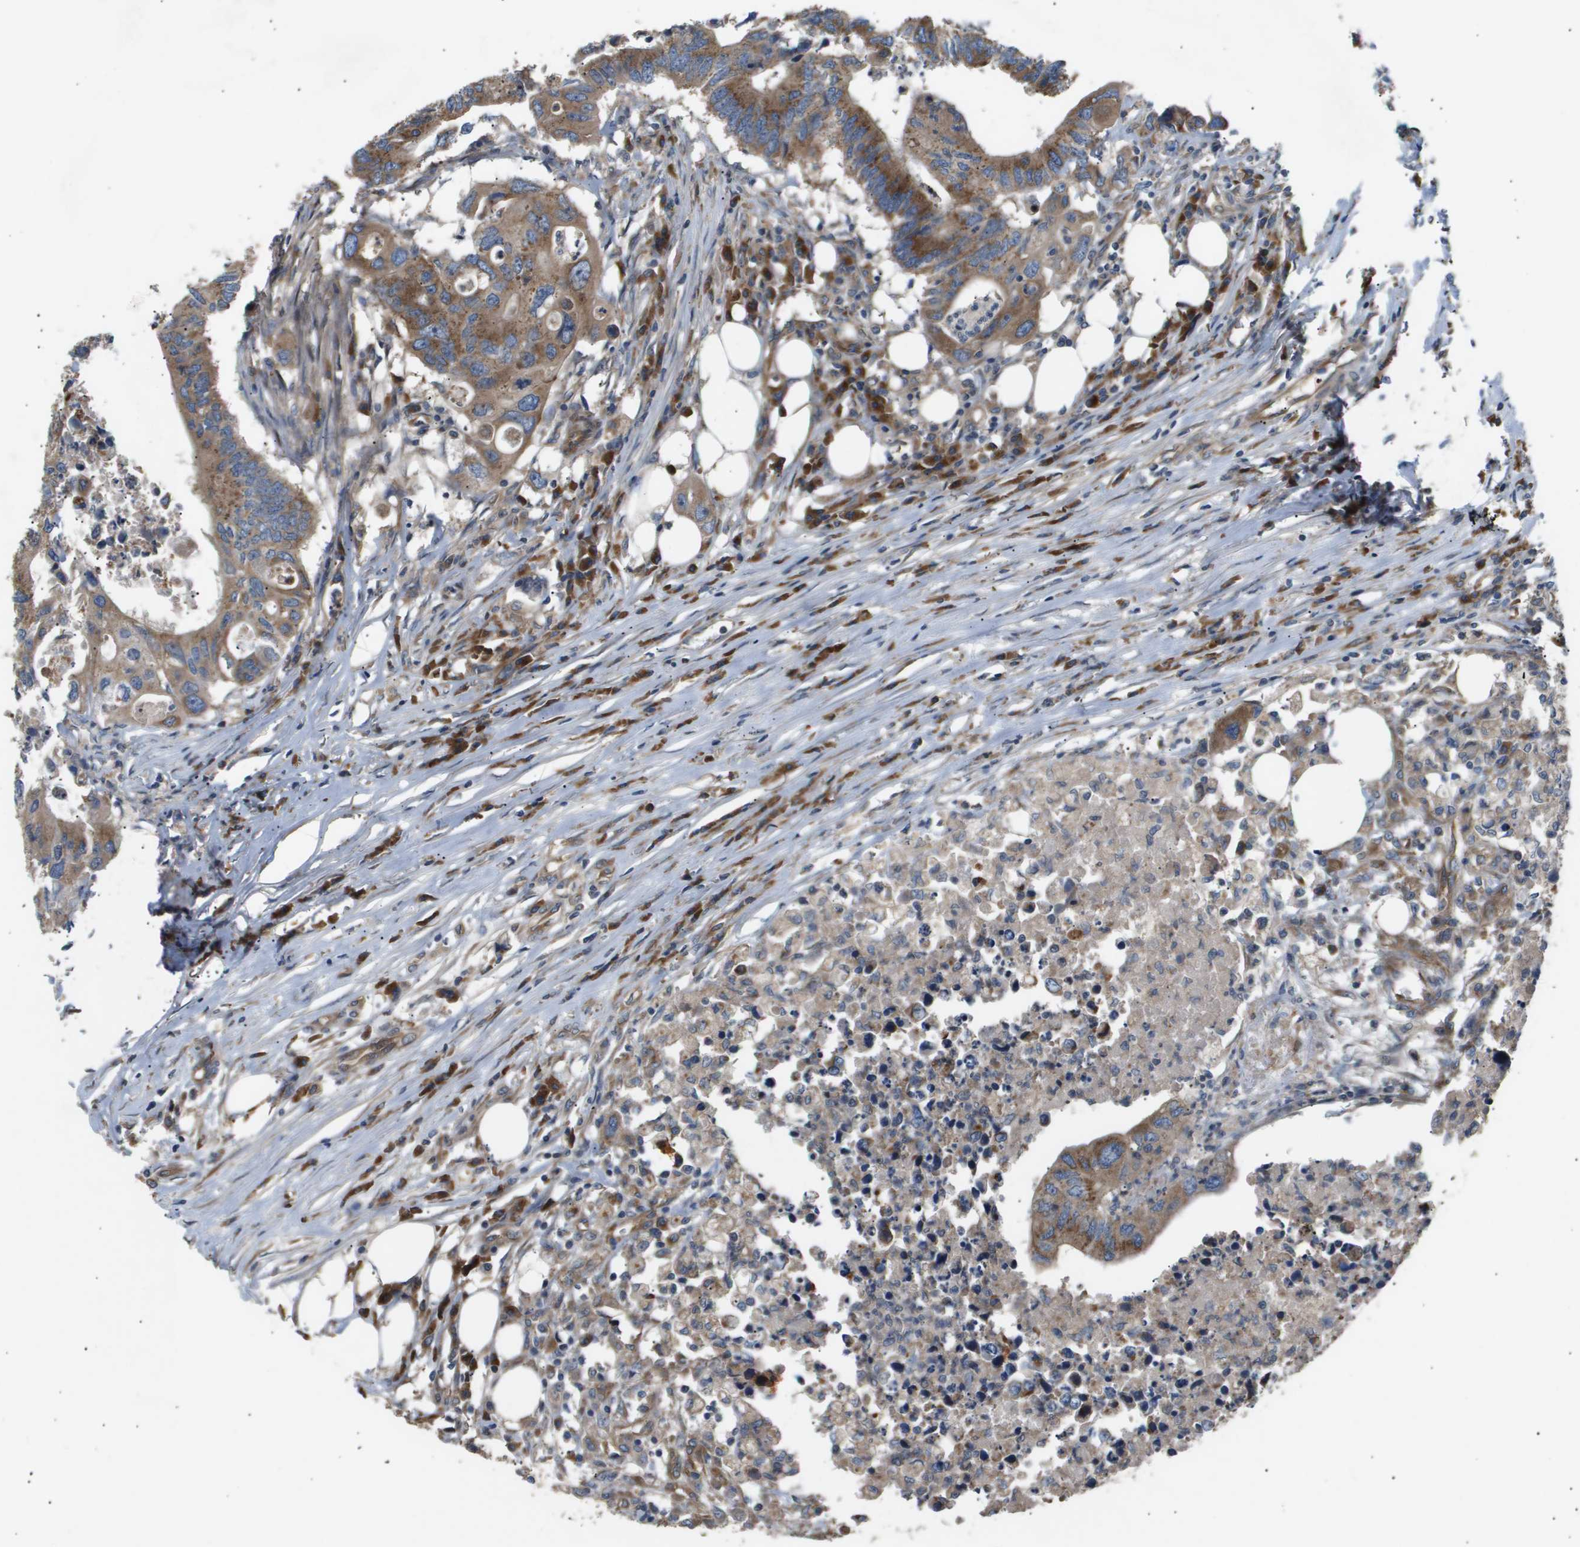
{"staining": {"intensity": "moderate", "quantity": ">75%", "location": "cytoplasmic/membranous"}, "tissue": "colorectal cancer", "cell_type": "Tumor cells", "image_type": "cancer", "snomed": [{"axis": "morphology", "description": "Adenocarcinoma, NOS"}, {"axis": "topography", "description": "Colon"}], "caption": "Colorectal cancer was stained to show a protein in brown. There is medium levels of moderate cytoplasmic/membranous staining in approximately >75% of tumor cells. (IHC, brightfield microscopy, high magnification).", "gene": "LYSMD3", "patient": {"sex": "male", "age": 71}}